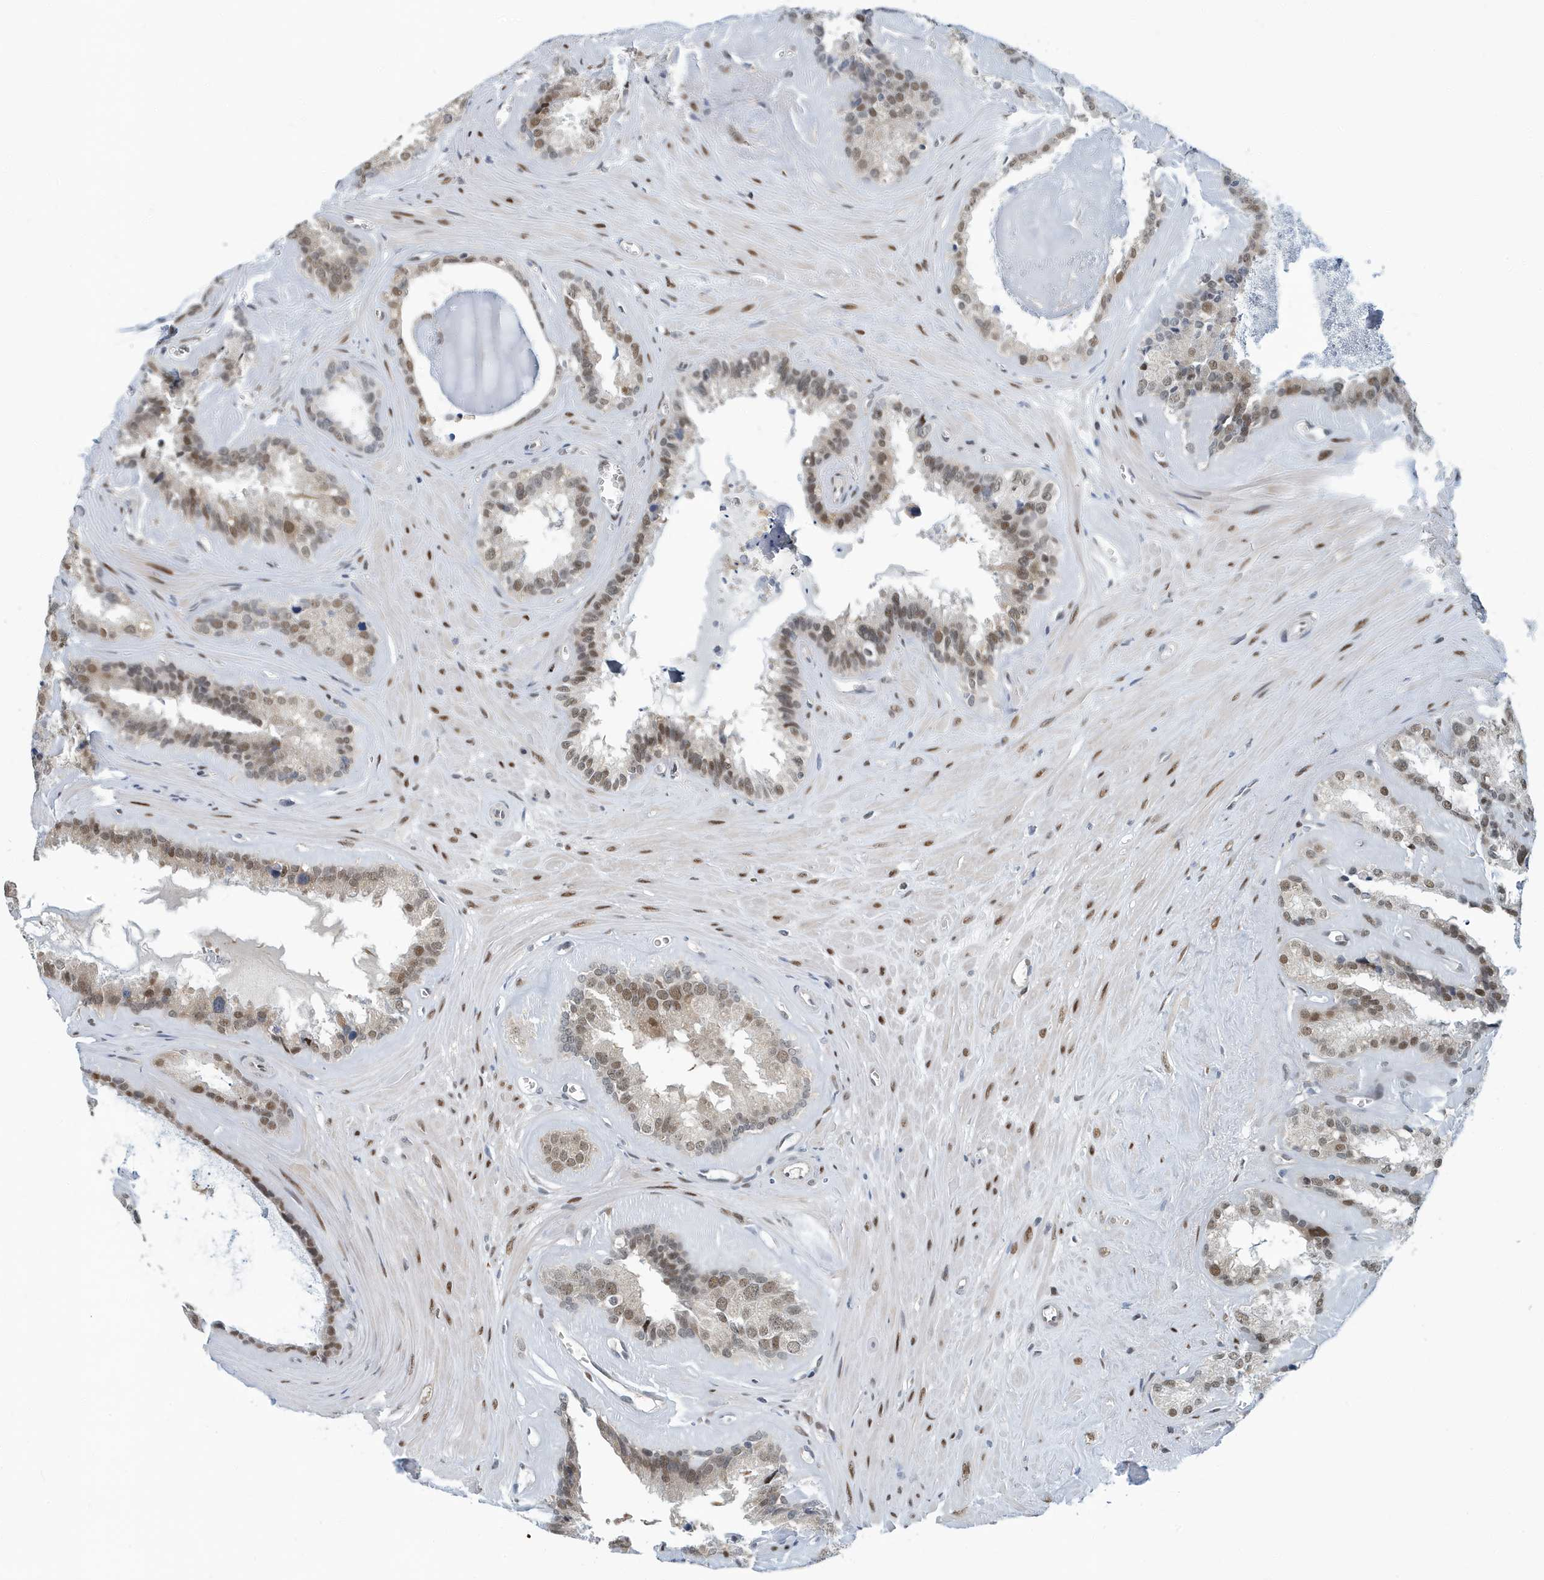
{"staining": {"intensity": "moderate", "quantity": ">75%", "location": "nuclear"}, "tissue": "seminal vesicle", "cell_type": "Glandular cells", "image_type": "normal", "snomed": [{"axis": "morphology", "description": "Normal tissue, NOS"}, {"axis": "topography", "description": "Prostate"}, {"axis": "topography", "description": "Seminal veicle"}], "caption": "An immunohistochemistry (IHC) histopathology image of benign tissue is shown. Protein staining in brown highlights moderate nuclear positivity in seminal vesicle within glandular cells.", "gene": "KIF15", "patient": {"sex": "male", "age": 59}}